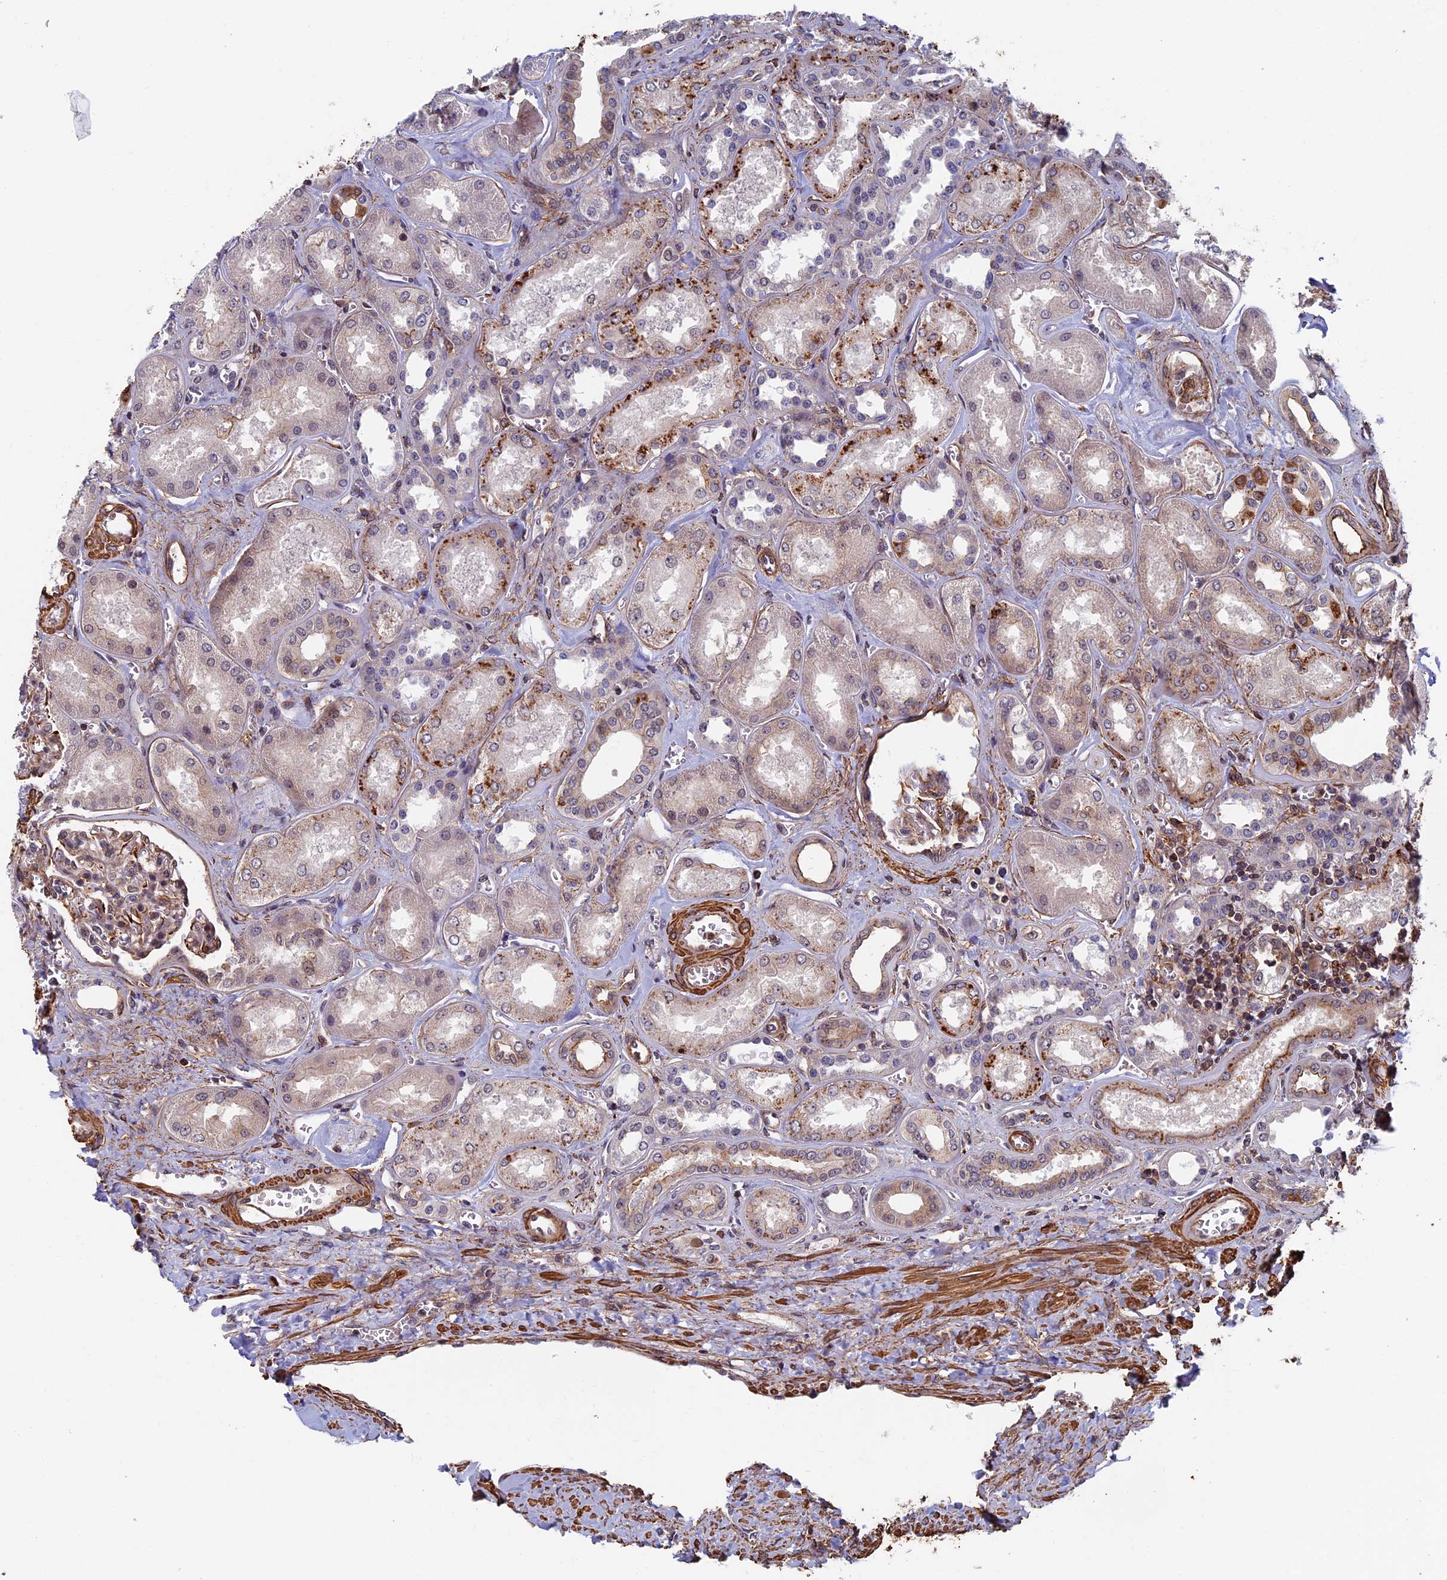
{"staining": {"intensity": "weak", "quantity": "25%-75%", "location": "cytoplasmic/membranous"}, "tissue": "kidney", "cell_type": "Cells in glomeruli", "image_type": "normal", "snomed": [{"axis": "morphology", "description": "Normal tissue, NOS"}, {"axis": "morphology", "description": "Adenocarcinoma, NOS"}, {"axis": "topography", "description": "Kidney"}], "caption": "Weak cytoplasmic/membranous staining is appreciated in approximately 25%-75% of cells in glomeruli in benign kidney.", "gene": "CTDP1", "patient": {"sex": "female", "age": 68}}